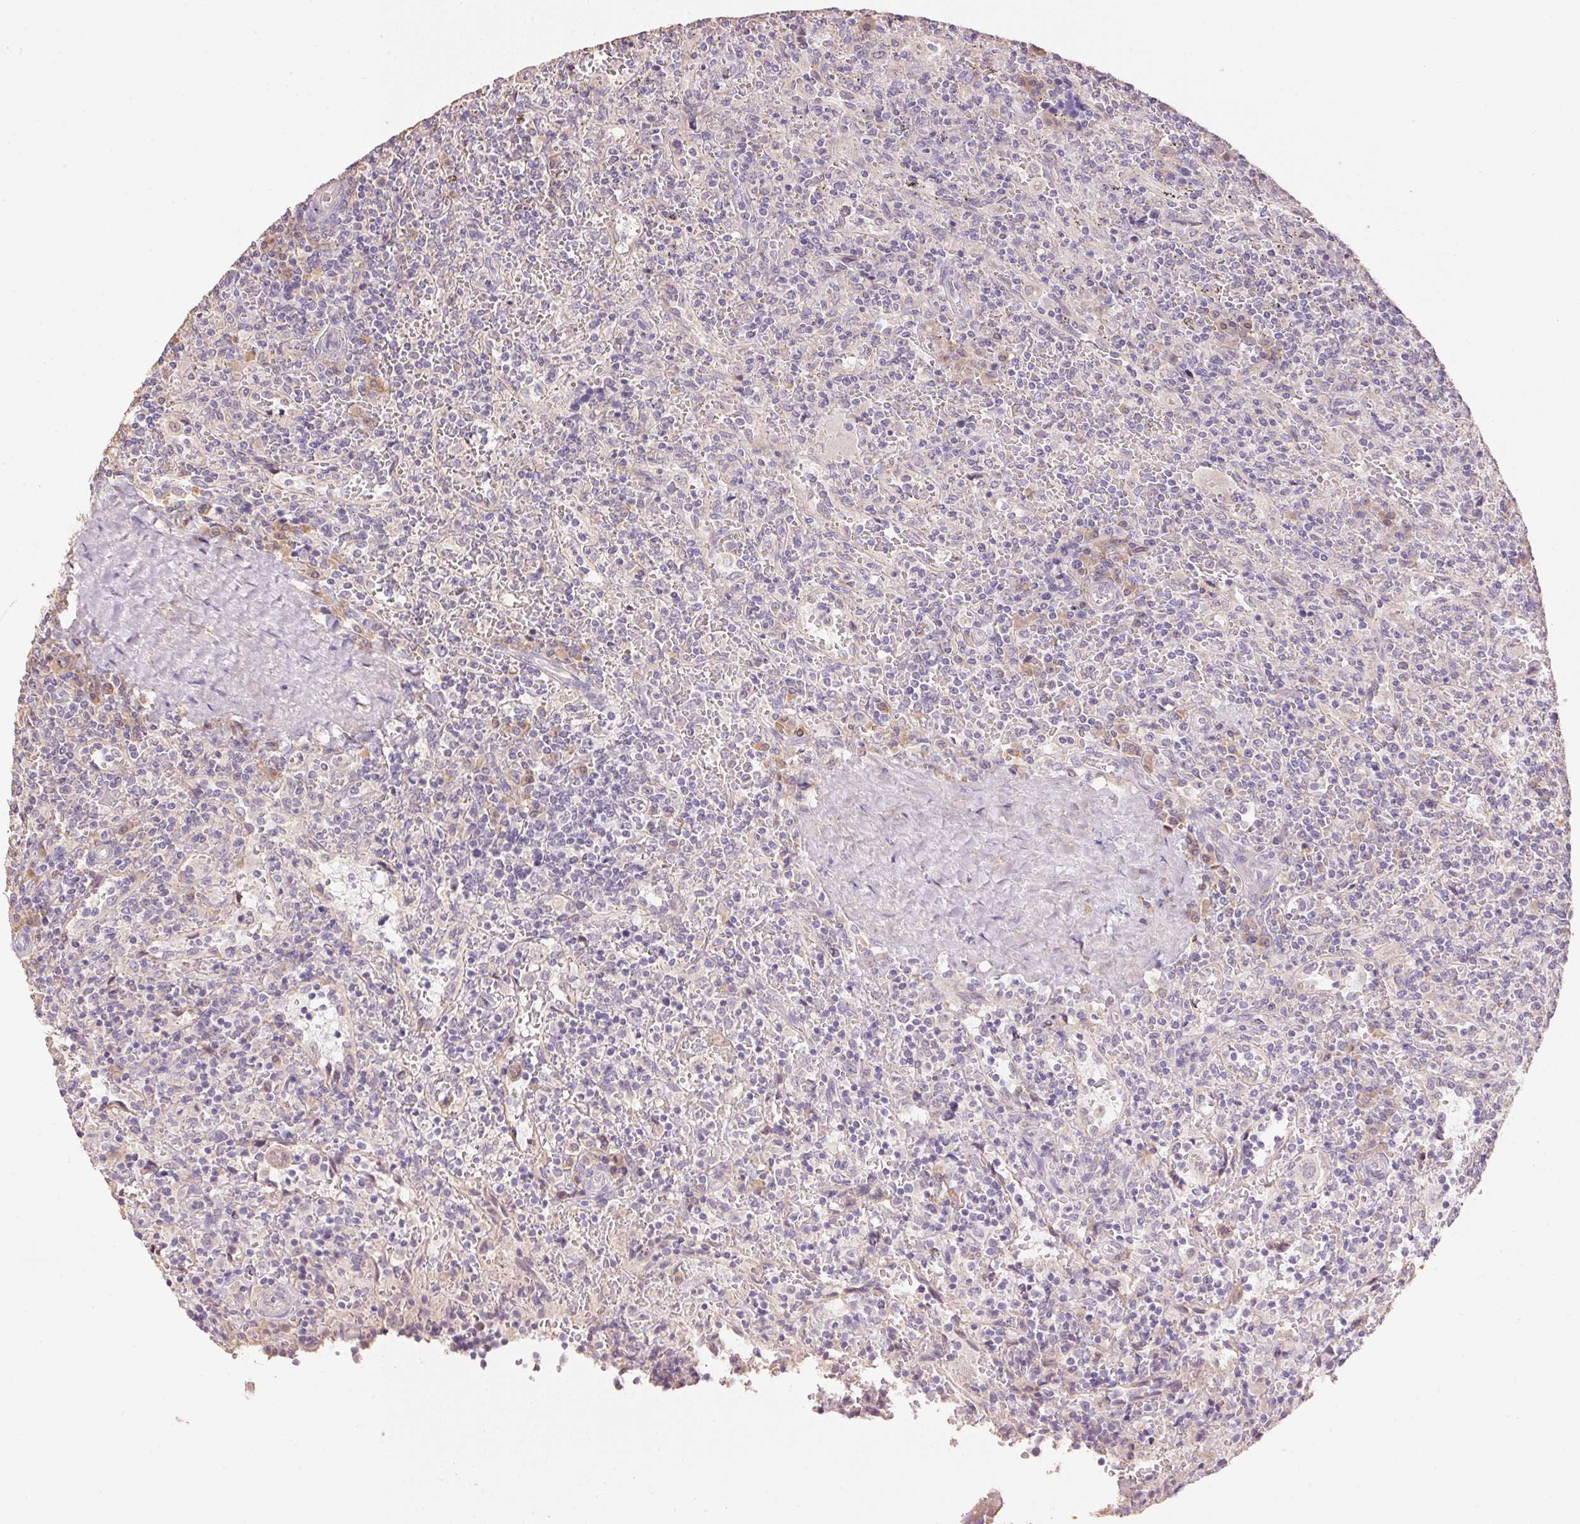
{"staining": {"intensity": "negative", "quantity": "none", "location": "none"}, "tissue": "lymphoma", "cell_type": "Tumor cells", "image_type": "cancer", "snomed": [{"axis": "morphology", "description": "Malignant lymphoma, non-Hodgkin's type, Low grade"}, {"axis": "topography", "description": "Spleen"}], "caption": "DAB immunohistochemical staining of human lymphoma shows no significant expression in tumor cells. (DAB IHC with hematoxylin counter stain).", "gene": "LYZL6", "patient": {"sex": "male", "age": 62}}